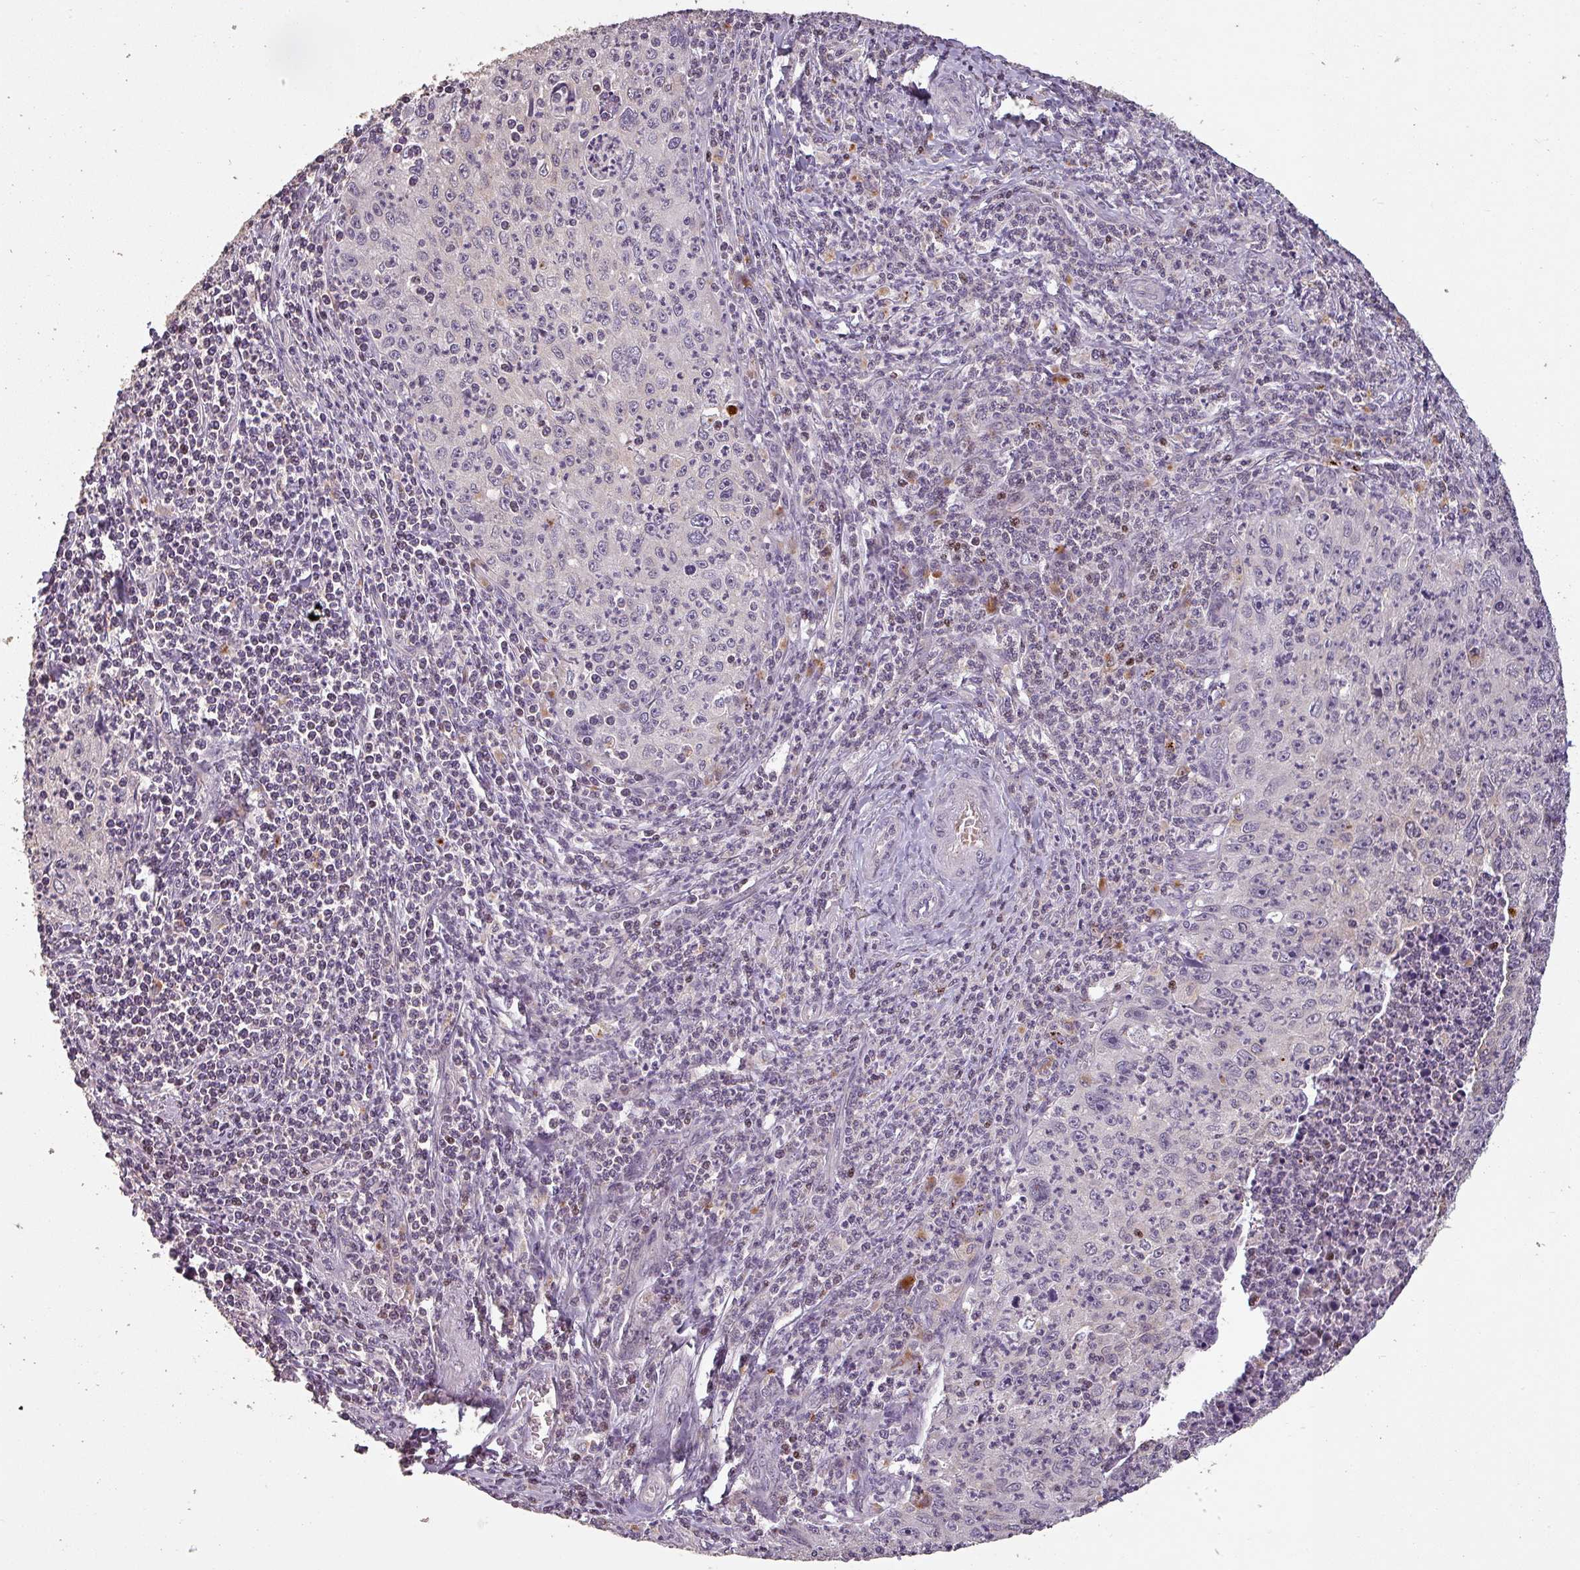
{"staining": {"intensity": "weak", "quantity": "<25%", "location": "cytoplasmic/membranous"}, "tissue": "cervical cancer", "cell_type": "Tumor cells", "image_type": "cancer", "snomed": [{"axis": "morphology", "description": "Squamous cell carcinoma, NOS"}, {"axis": "topography", "description": "Cervix"}], "caption": "Immunohistochemical staining of cervical cancer (squamous cell carcinoma) displays no significant positivity in tumor cells.", "gene": "LYPLA1", "patient": {"sex": "female", "age": 30}}